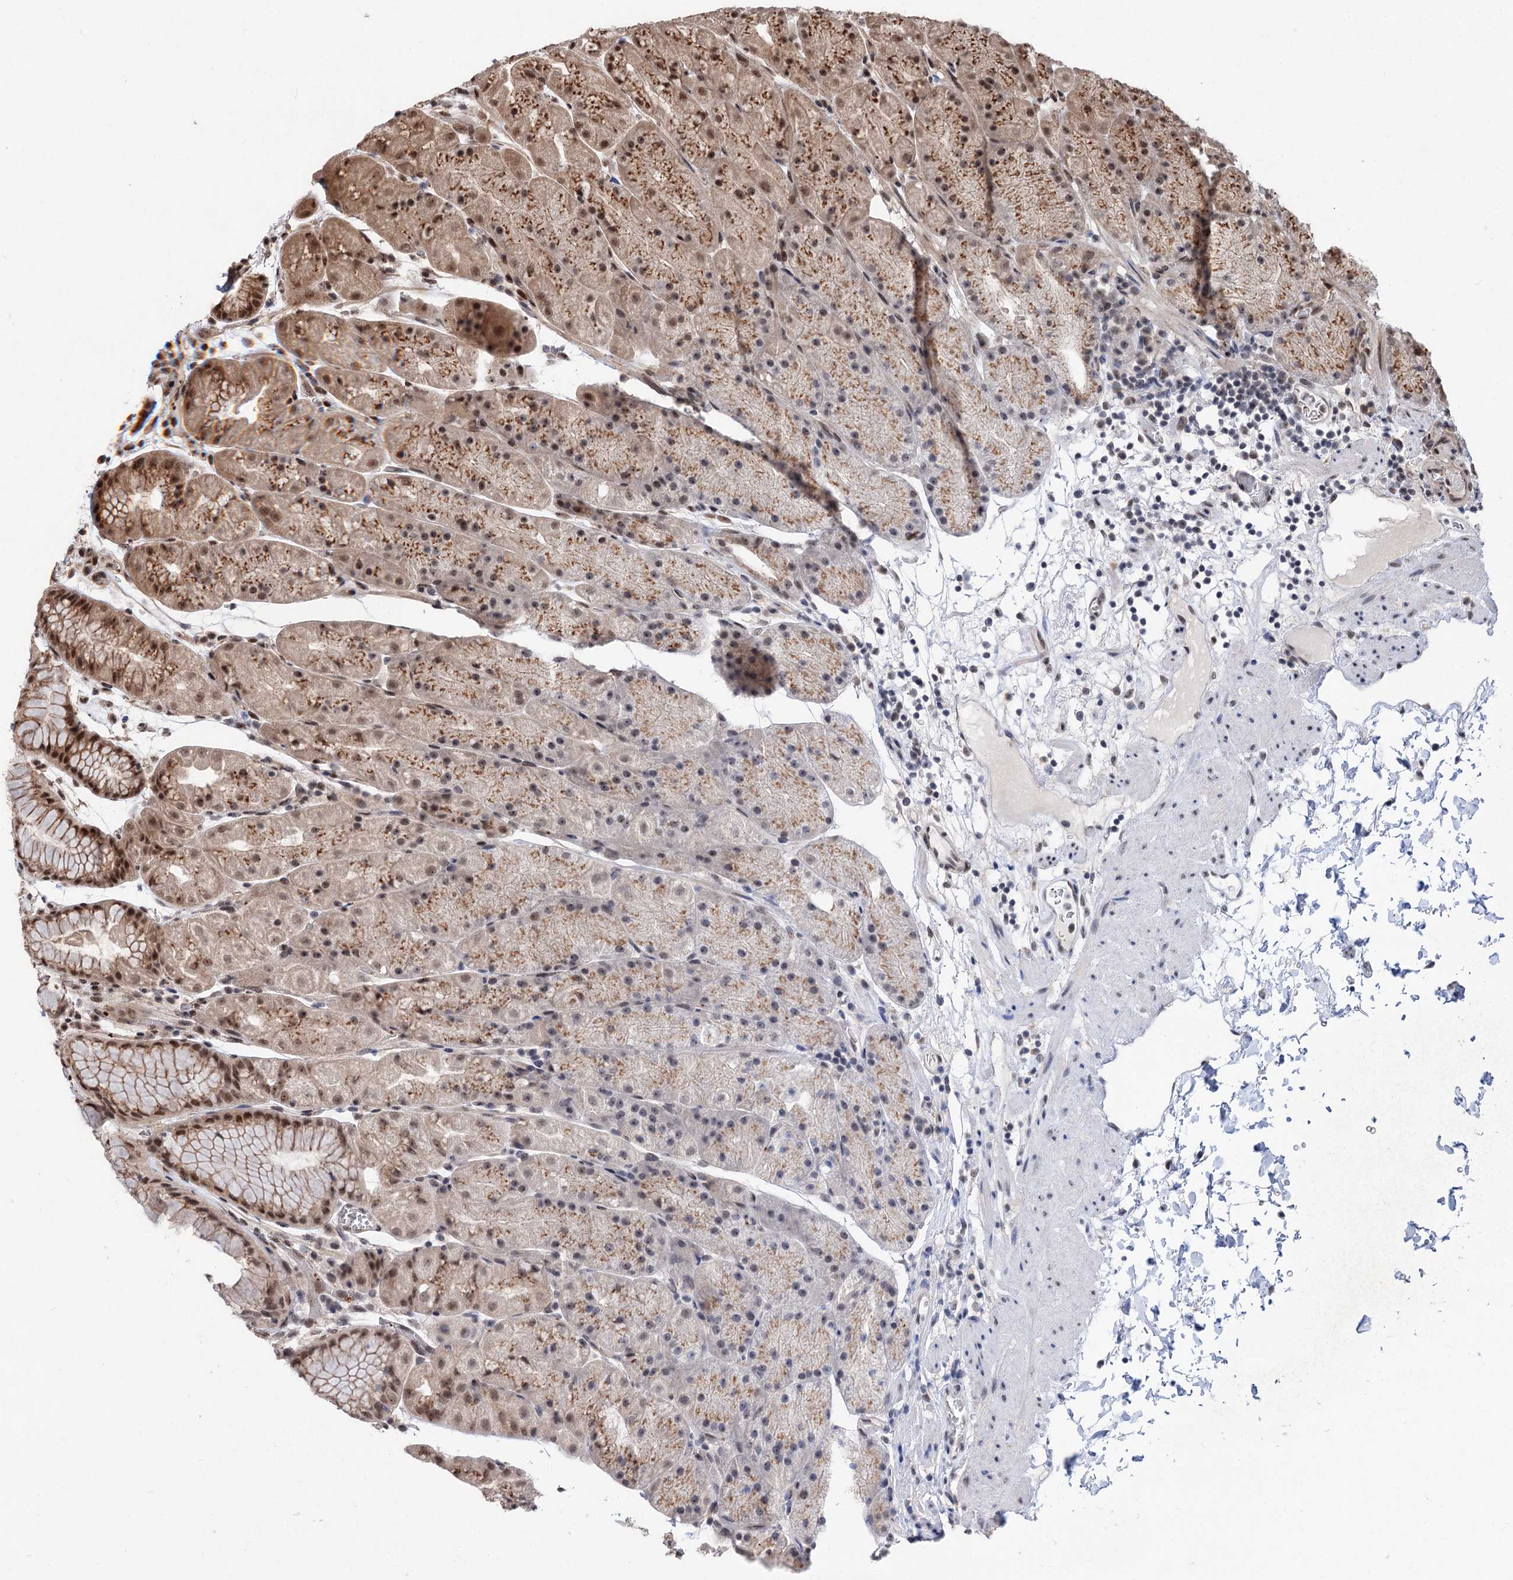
{"staining": {"intensity": "moderate", "quantity": "25%-75%", "location": "cytoplasmic/membranous,nuclear"}, "tissue": "stomach", "cell_type": "Glandular cells", "image_type": "normal", "snomed": [{"axis": "morphology", "description": "Normal tissue, NOS"}, {"axis": "topography", "description": "Stomach, upper"}, {"axis": "topography", "description": "Stomach, lower"}], "caption": "Immunohistochemical staining of benign stomach shows 25%-75% levels of moderate cytoplasmic/membranous,nuclear protein positivity in approximately 25%-75% of glandular cells.", "gene": "MAML1", "patient": {"sex": "male", "age": 67}}